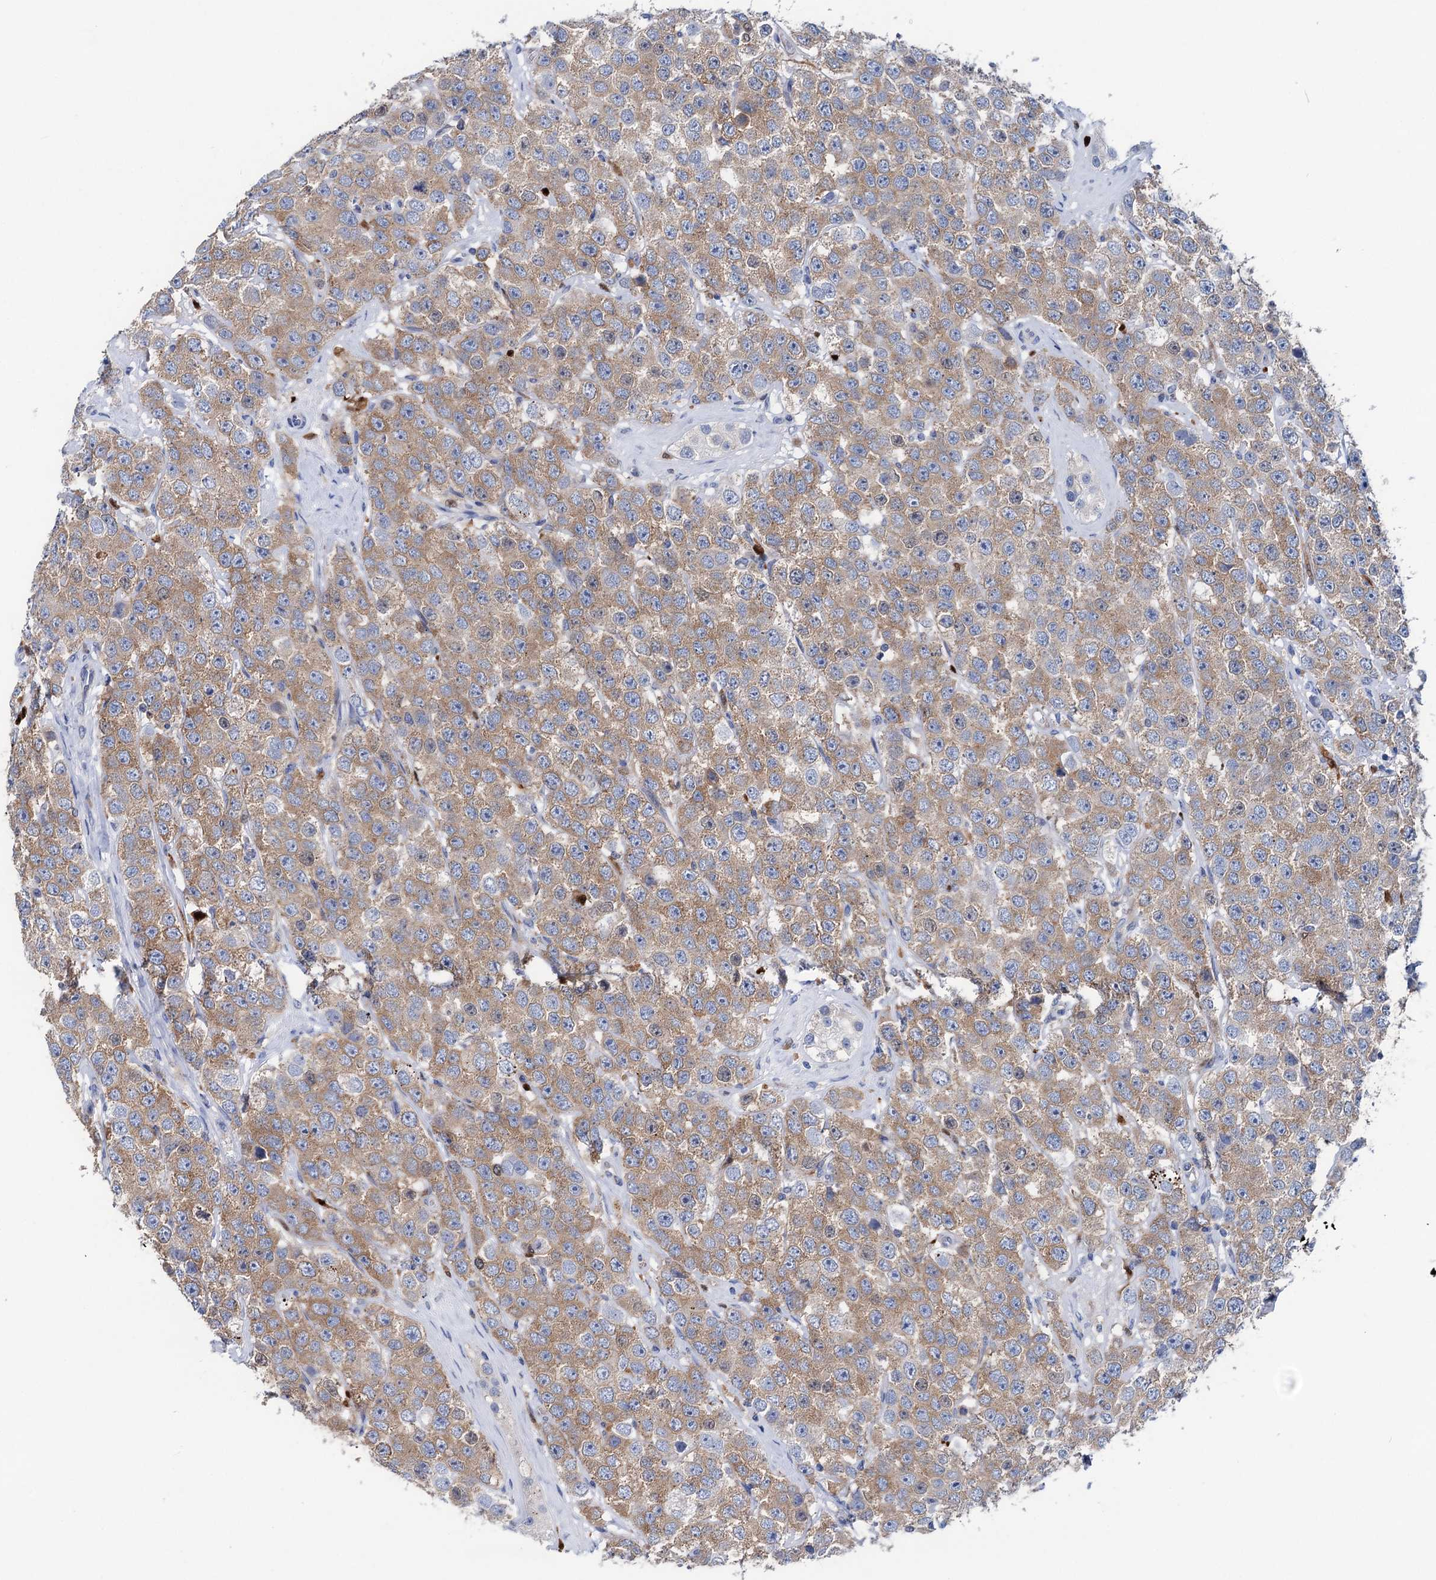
{"staining": {"intensity": "moderate", "quantity": ">75%", "location": "cytoplasmic/membranous"}, "tissue": "testis cancer", "cell_type": "Tumor cells", "image_type": "cancer", "snomed": [{"axis": "morphology", "description": "Seminoma, NOS"}, {"axis": "topography", "description": "Testis"}], "caption": "Testis cancer (seminoma) tissue exhibits moderate cytoplasmic/membranous staining in approximately >75% of tumor cells, visualized by immunohistochemistry.", "gene": "ZNRD2", "patient": {"sex": "male", "age": 28}}